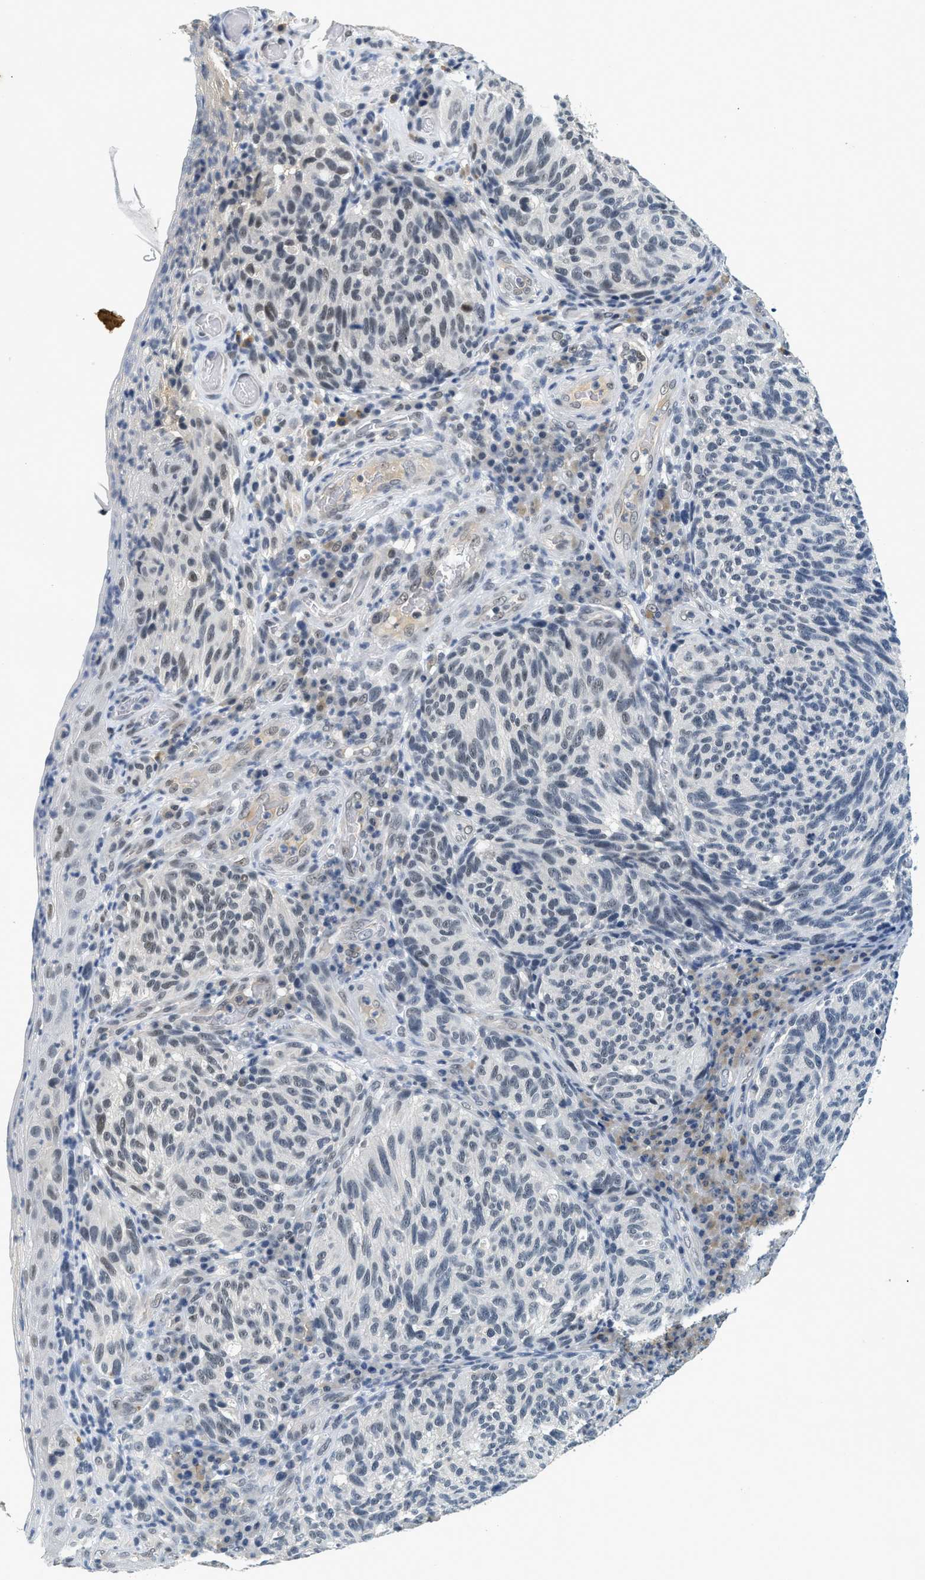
{"staining": {"intensity": "moderate", "quantity": "<25%", "location": "nuclear"}, "tissue": "melanoma", "cell_type": "Tumor cells", "image_type": "cancer", "snomed": [{"axis": "morphology", "description": "Malignant melanoma, NOS"}, {"axis": "topography", "description": "Skin"}], "caption": "Malignant melanoma stained with immunohistochemistry demonstrates moderate nuclear staining in approximately <25% of tumor cells. (brown staining indicates protein expression, while blue staining denotes nuclei).", "gene": "MZF1", "patient": {"sex": "female", "age": 73}}